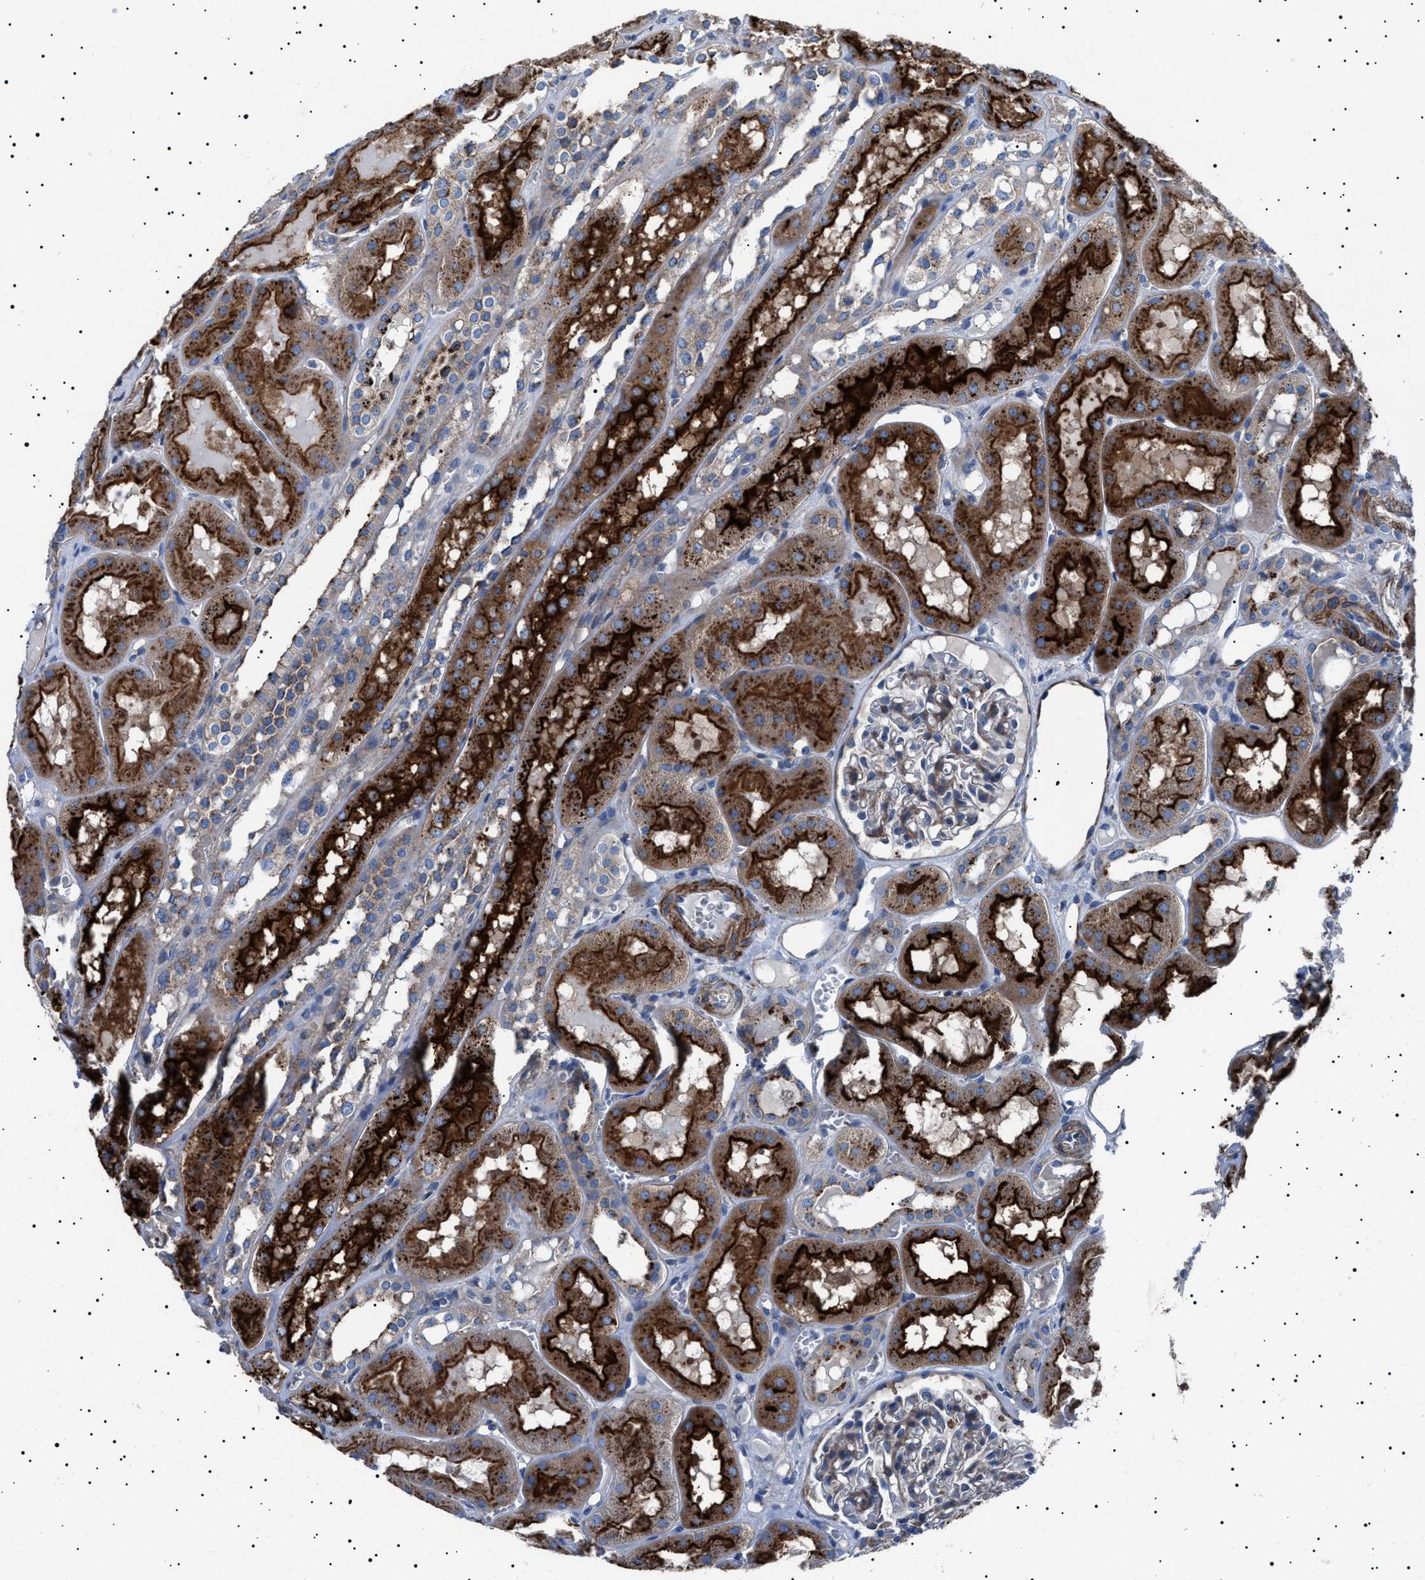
{"staining": {"intensity": "weak", "quantity": "<25%", "location": "cytoplasmic/membranous"}, "tissue": "kidney", "cell_type": "Cells in glomeruli", "image_type": "normal", "snomed": [{"axis": "morphology", "description": "Normal tissue, NOS"}, {"axis": "topography", "description": "Kidney"}, {"axis": "topography", "description": "Urinary bladder"}], "caption": "IHC of benign human kidney reveals no positivity in cells in glomeruli. (Brightfield microscopy of DAB immunohistochemistry (IHC) at high magnification).", "gene": "NEU1", "patient": {"sex": "male", "age": 16}}